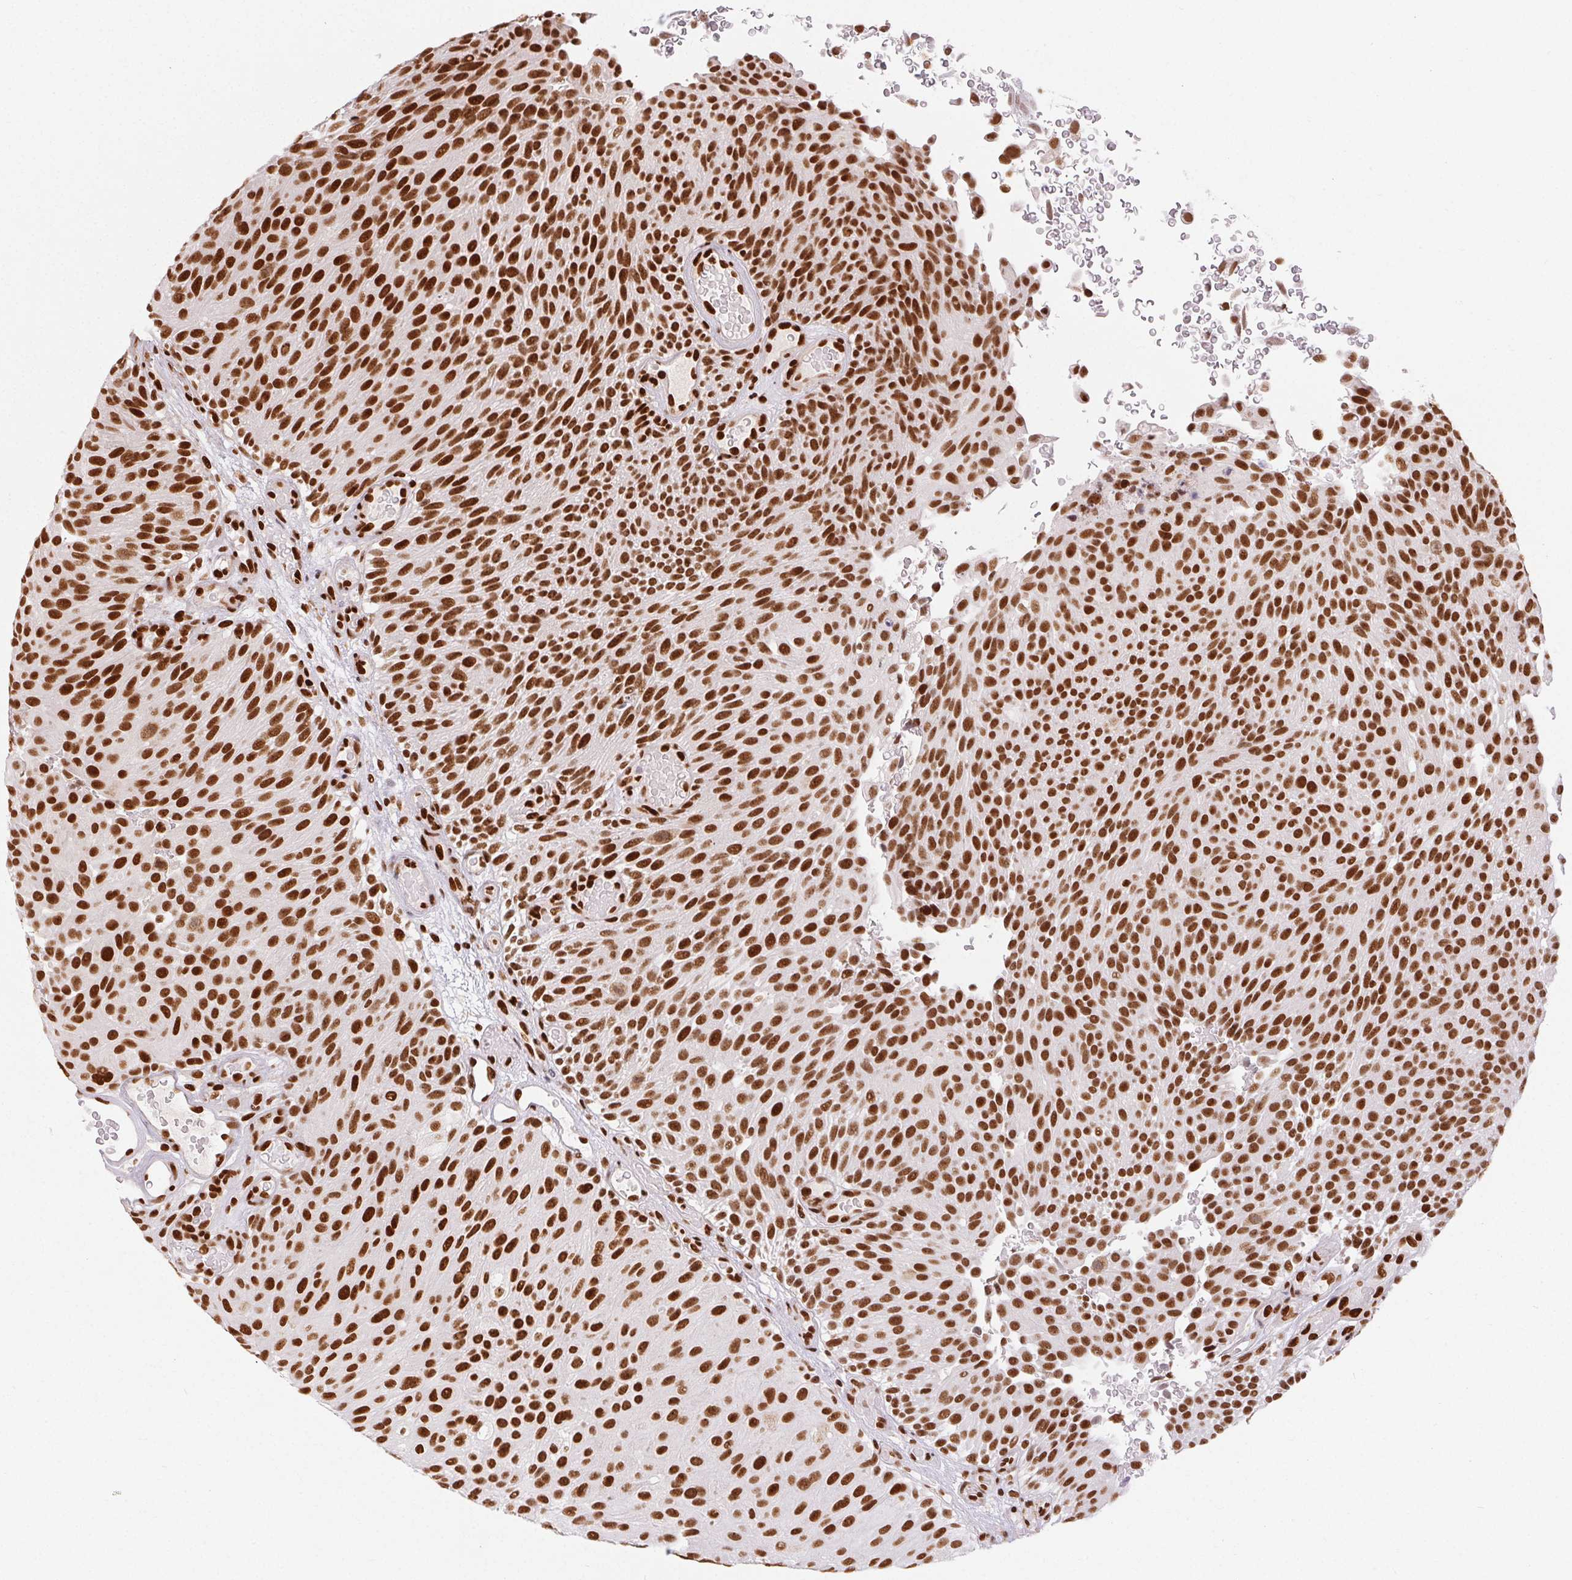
{"staining": {"intensity": "strong", "quantity": ">75%", "location": "nuclear"}, "tissue": "urothelial cancer", "cell_type": "Tumor cells", "image_type": "cancer", "snomed": [{"axis": "morphology", "description": "Urothelial carcinoma, Low grade"}, {"axis": "topography", "description": "Urinary bladder"}], "caption": "Urothelial cancer was stained to show a protein in brown. There is high levels of strong nuclear staining in approximately >75% of tumor cells.", "gene": "ZNF80", "patient": {"sex": "male", "age": 78}}